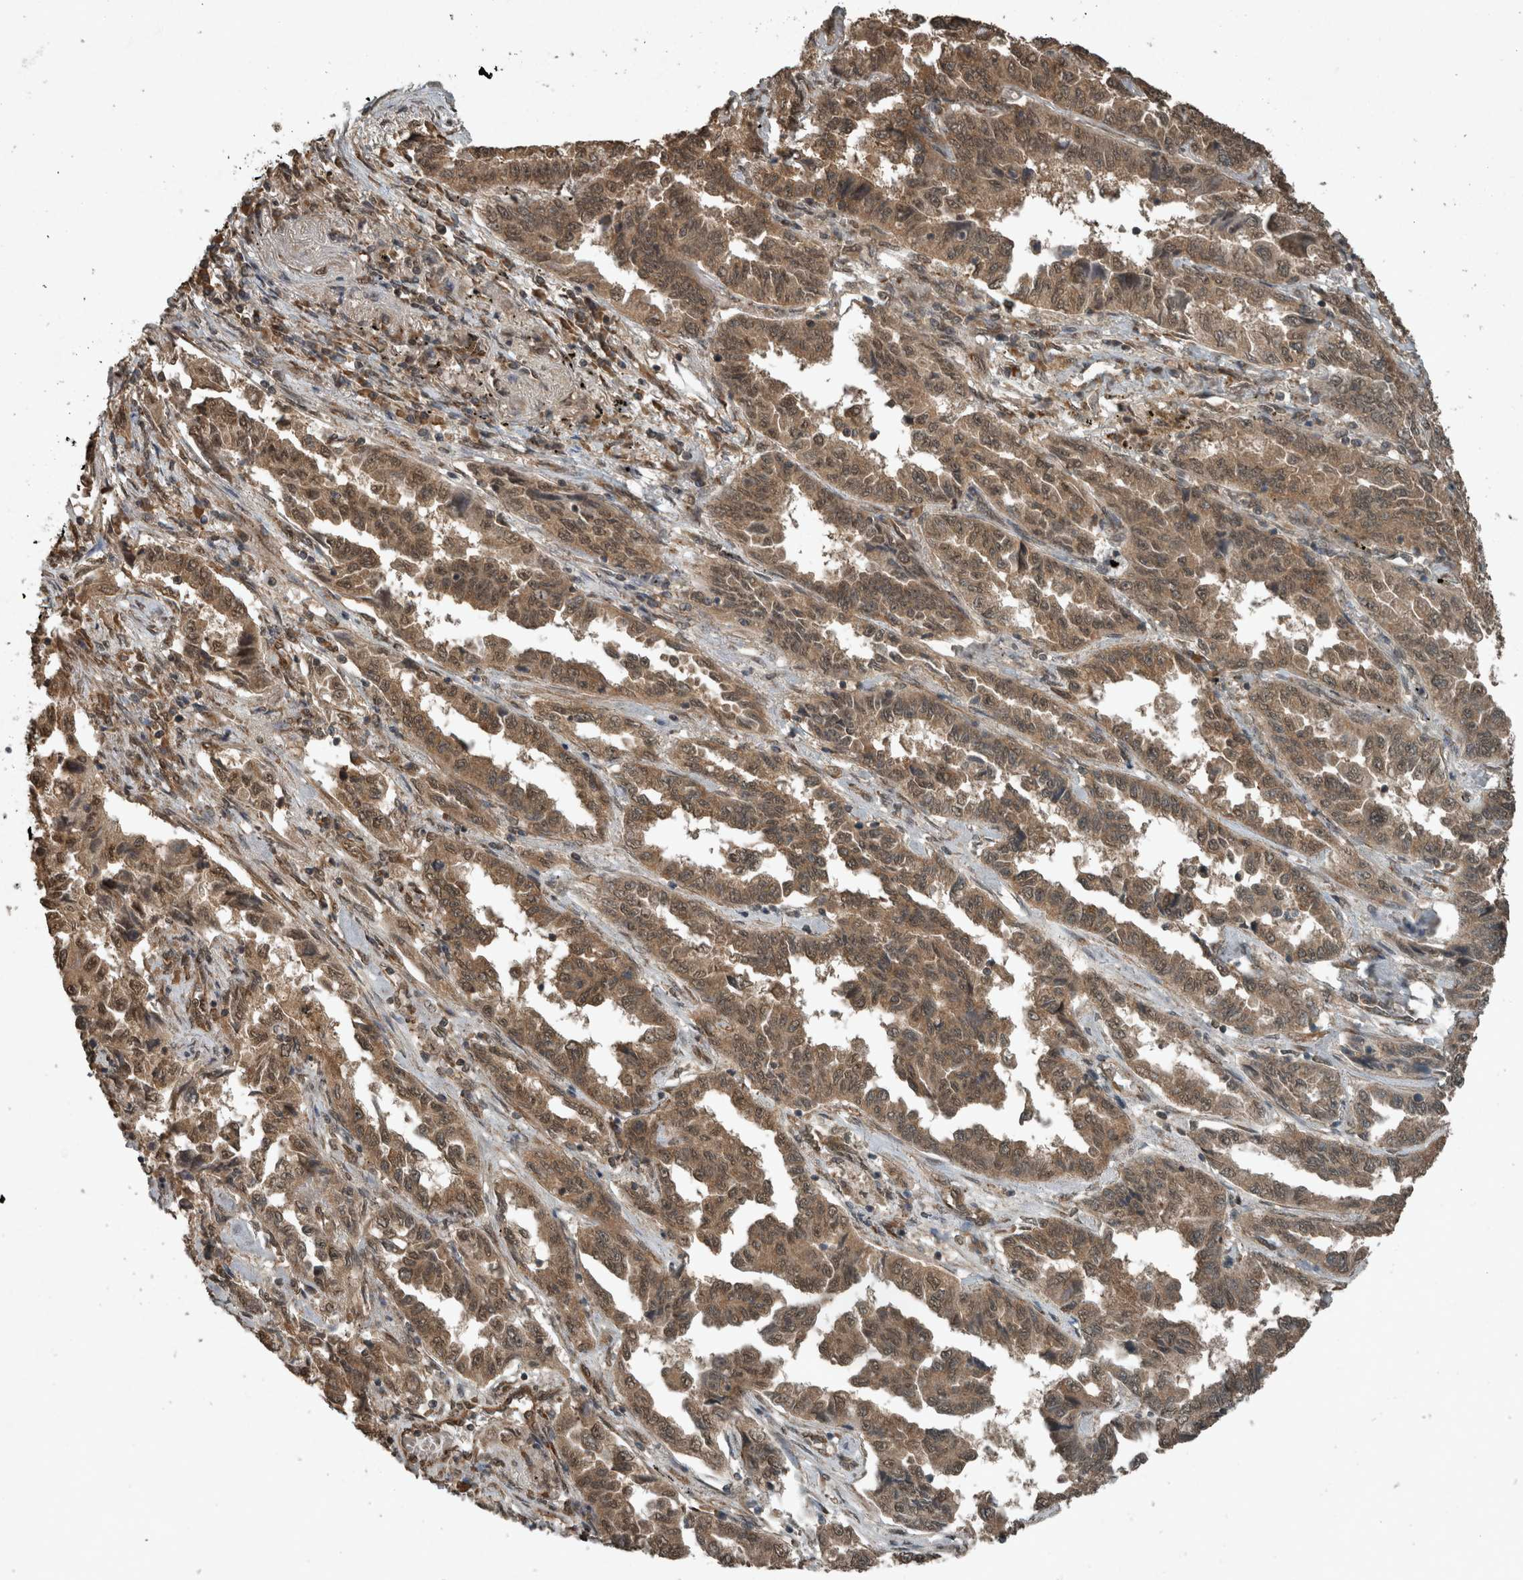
{"staining": {"intensity": "moderate", "quantity": ">75%", "location": "cytoplasmic/membranous,nuclear"}, "tissue": "lung cancer", "cell_type": "Tumor cells", "image_type": "cancer", "snomed": [{"axis": "morphology", "description": "Adenocarcinoma, NOS"}, {"axis": "topography", "description": "Lung"}], "caption": "Moderate cytoplasmic/membranous and nuclear staining is present in about >75% of tumor cells in lung cancer.", "gene": "ARHGEF12", "patient": {"sex": "female", "age": 51}}